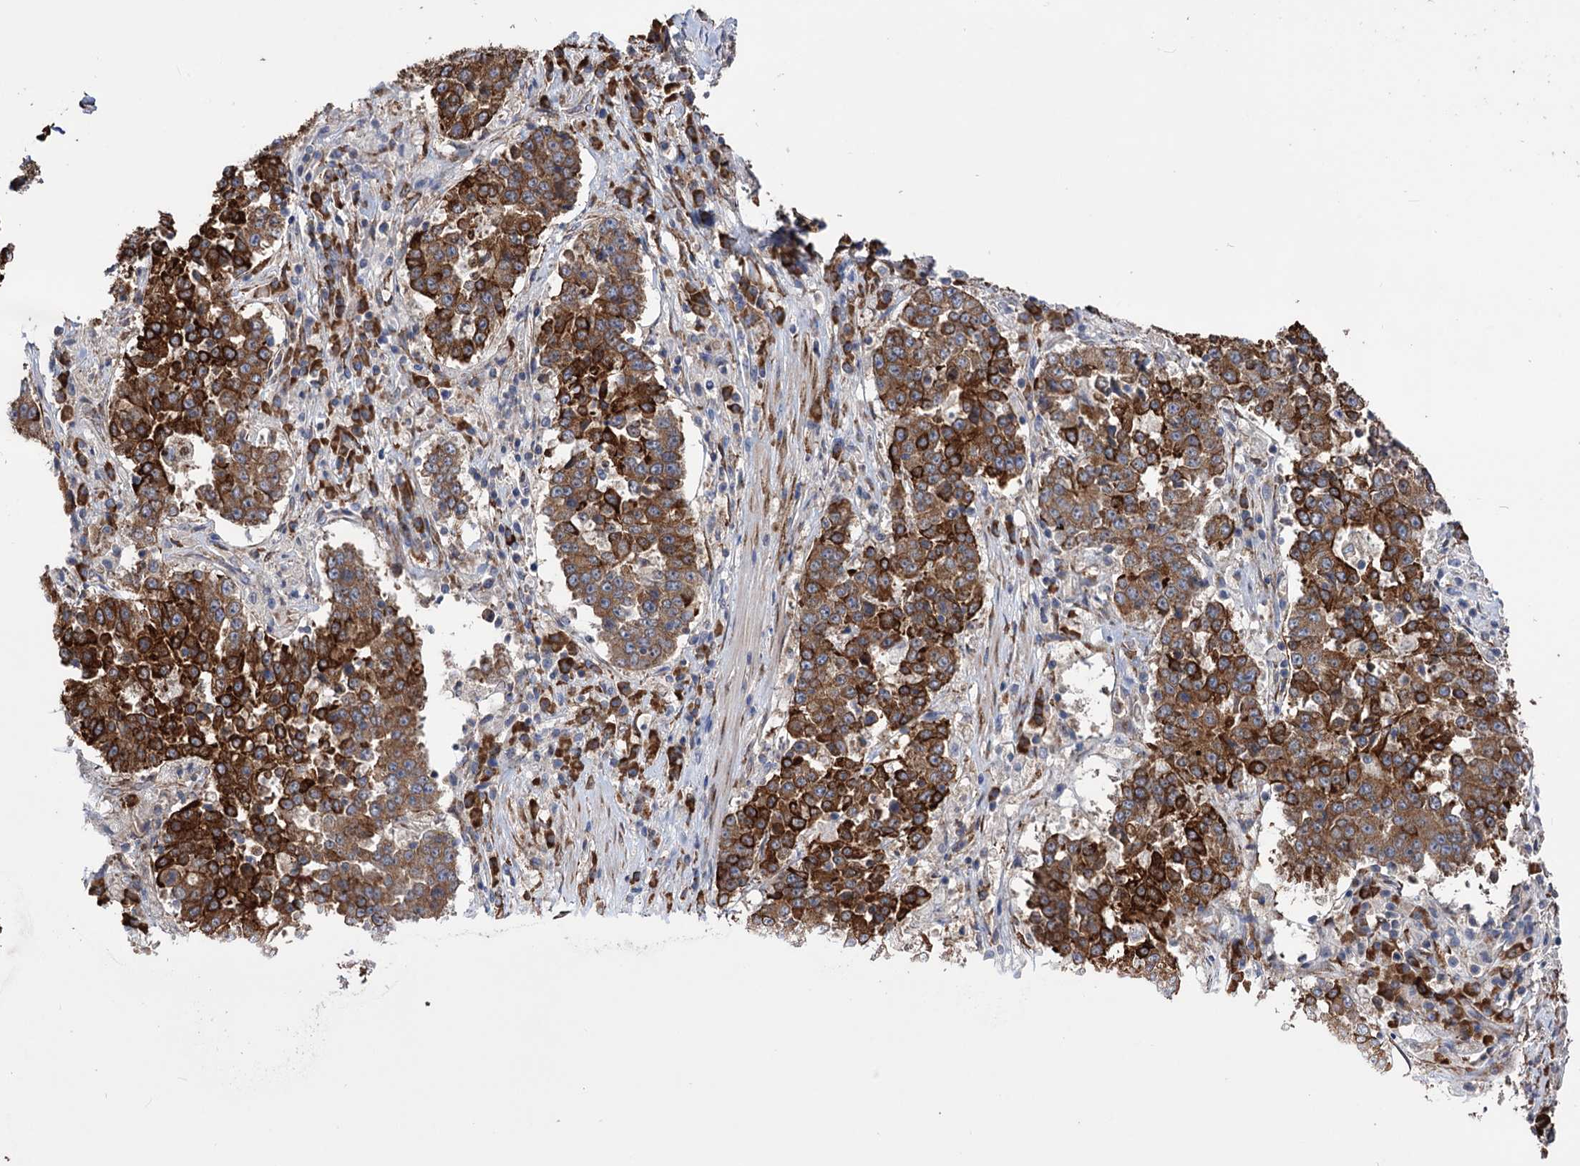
{"staining": {"intensity": "strong", "quantity": ">75%", "location": "cytoplasmic/membranous"}, "tissue": "stomach cancer", "cell_type": "Tumor cells", "image_type": "cancer", "snomed": [{"axis": "morphology", "description": "Adenocarcinoma, NOS"}, {"axis": "topography", "description": "Stomach"}], "caption": "Protein staining of stomach cancer tissue exhibits strong cytoplasmic/membranous positivity in about >75% of tumor cells.", "gene": "CDAN1", "patient": {"sex": "male", "age": 59}}